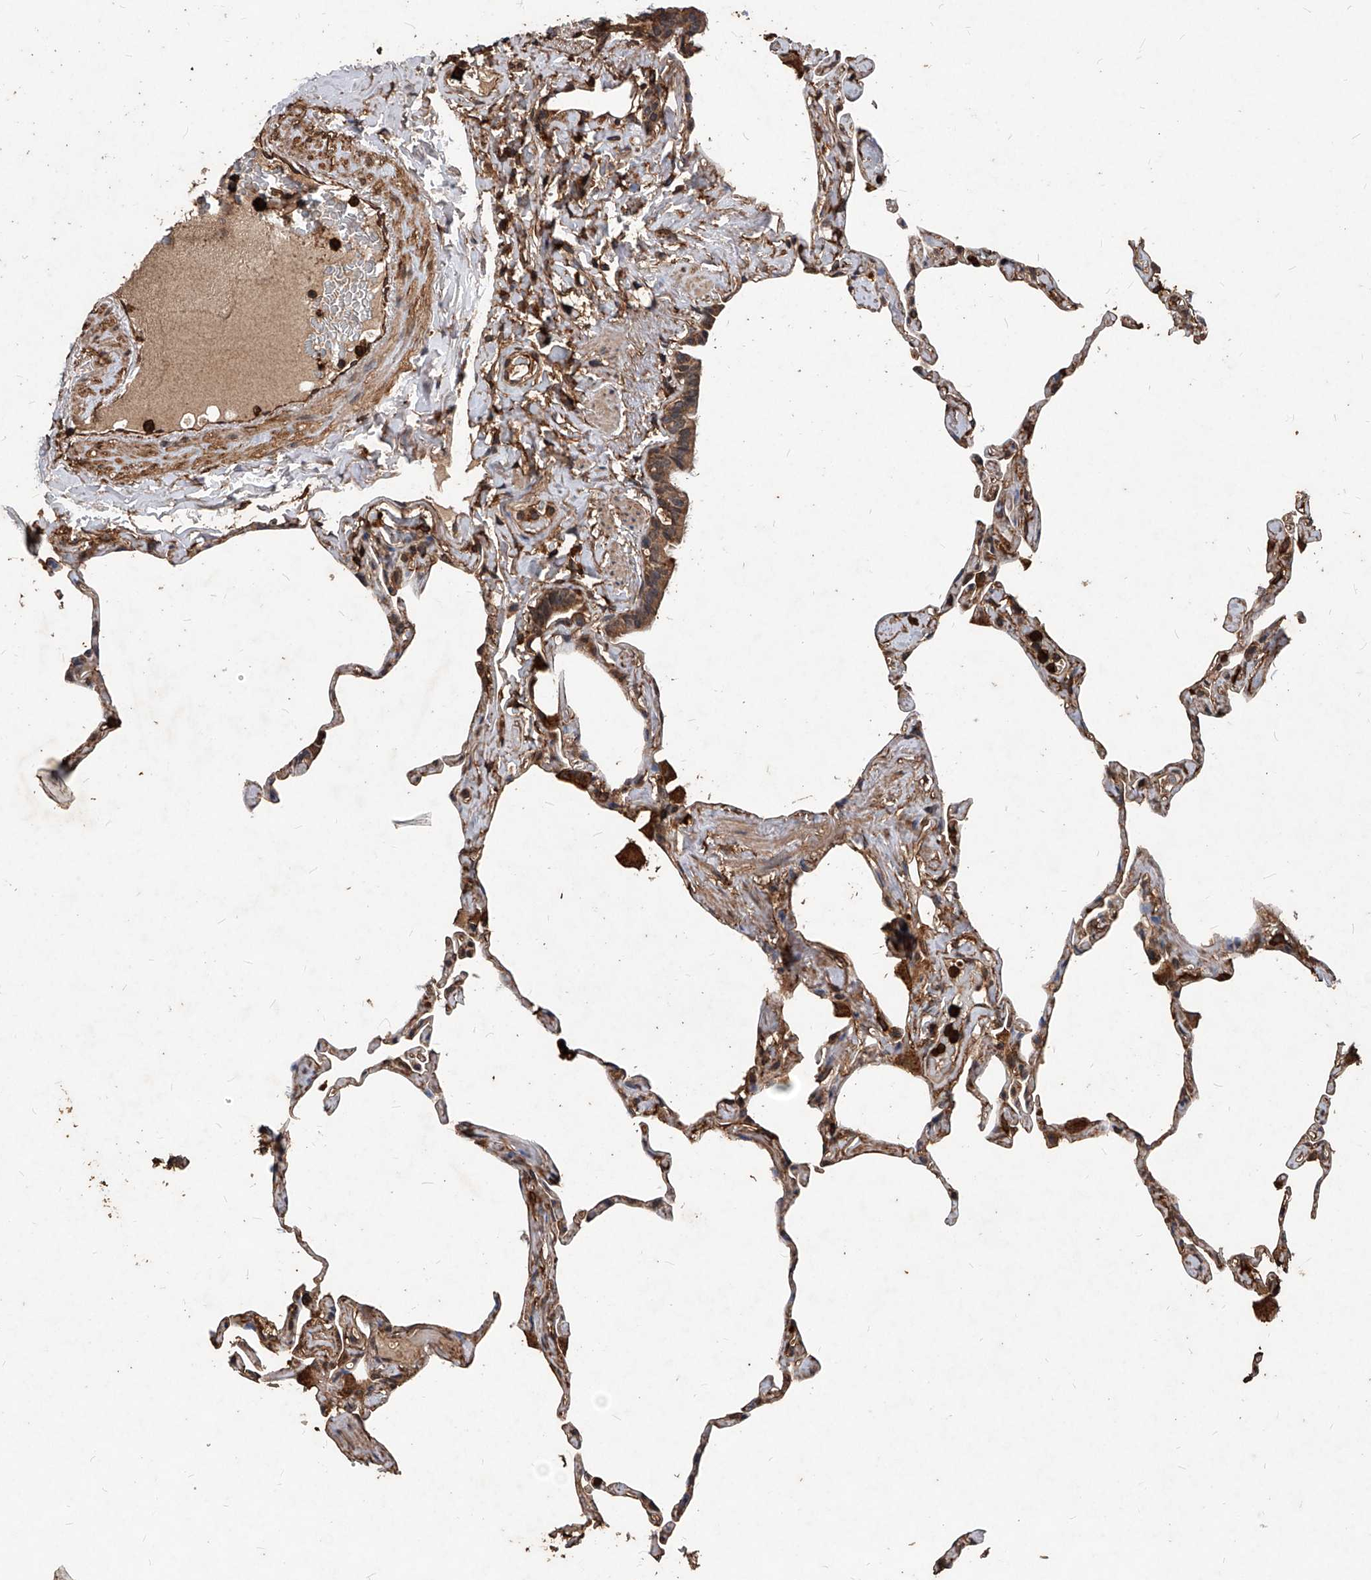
{"staining": {"intensity": "moderate", "quantity": ">75%", "location": "cytoplasmic/membranous"}, "tissue": "lung", "cell_type": "Alveolar cells", "image_type": "normal", "snomed": [{"axis": "morphology", "description": "Normal tissue, NOS"}, {"axis": "topography", "description": "Lung"}], "caption": "A brown stain shows moderate cytoplasmic/membranous staining of a protein in alveolar cells of benign lung.", "gene": "UCP2", "patient": {"sex": "male", "age": 65}}